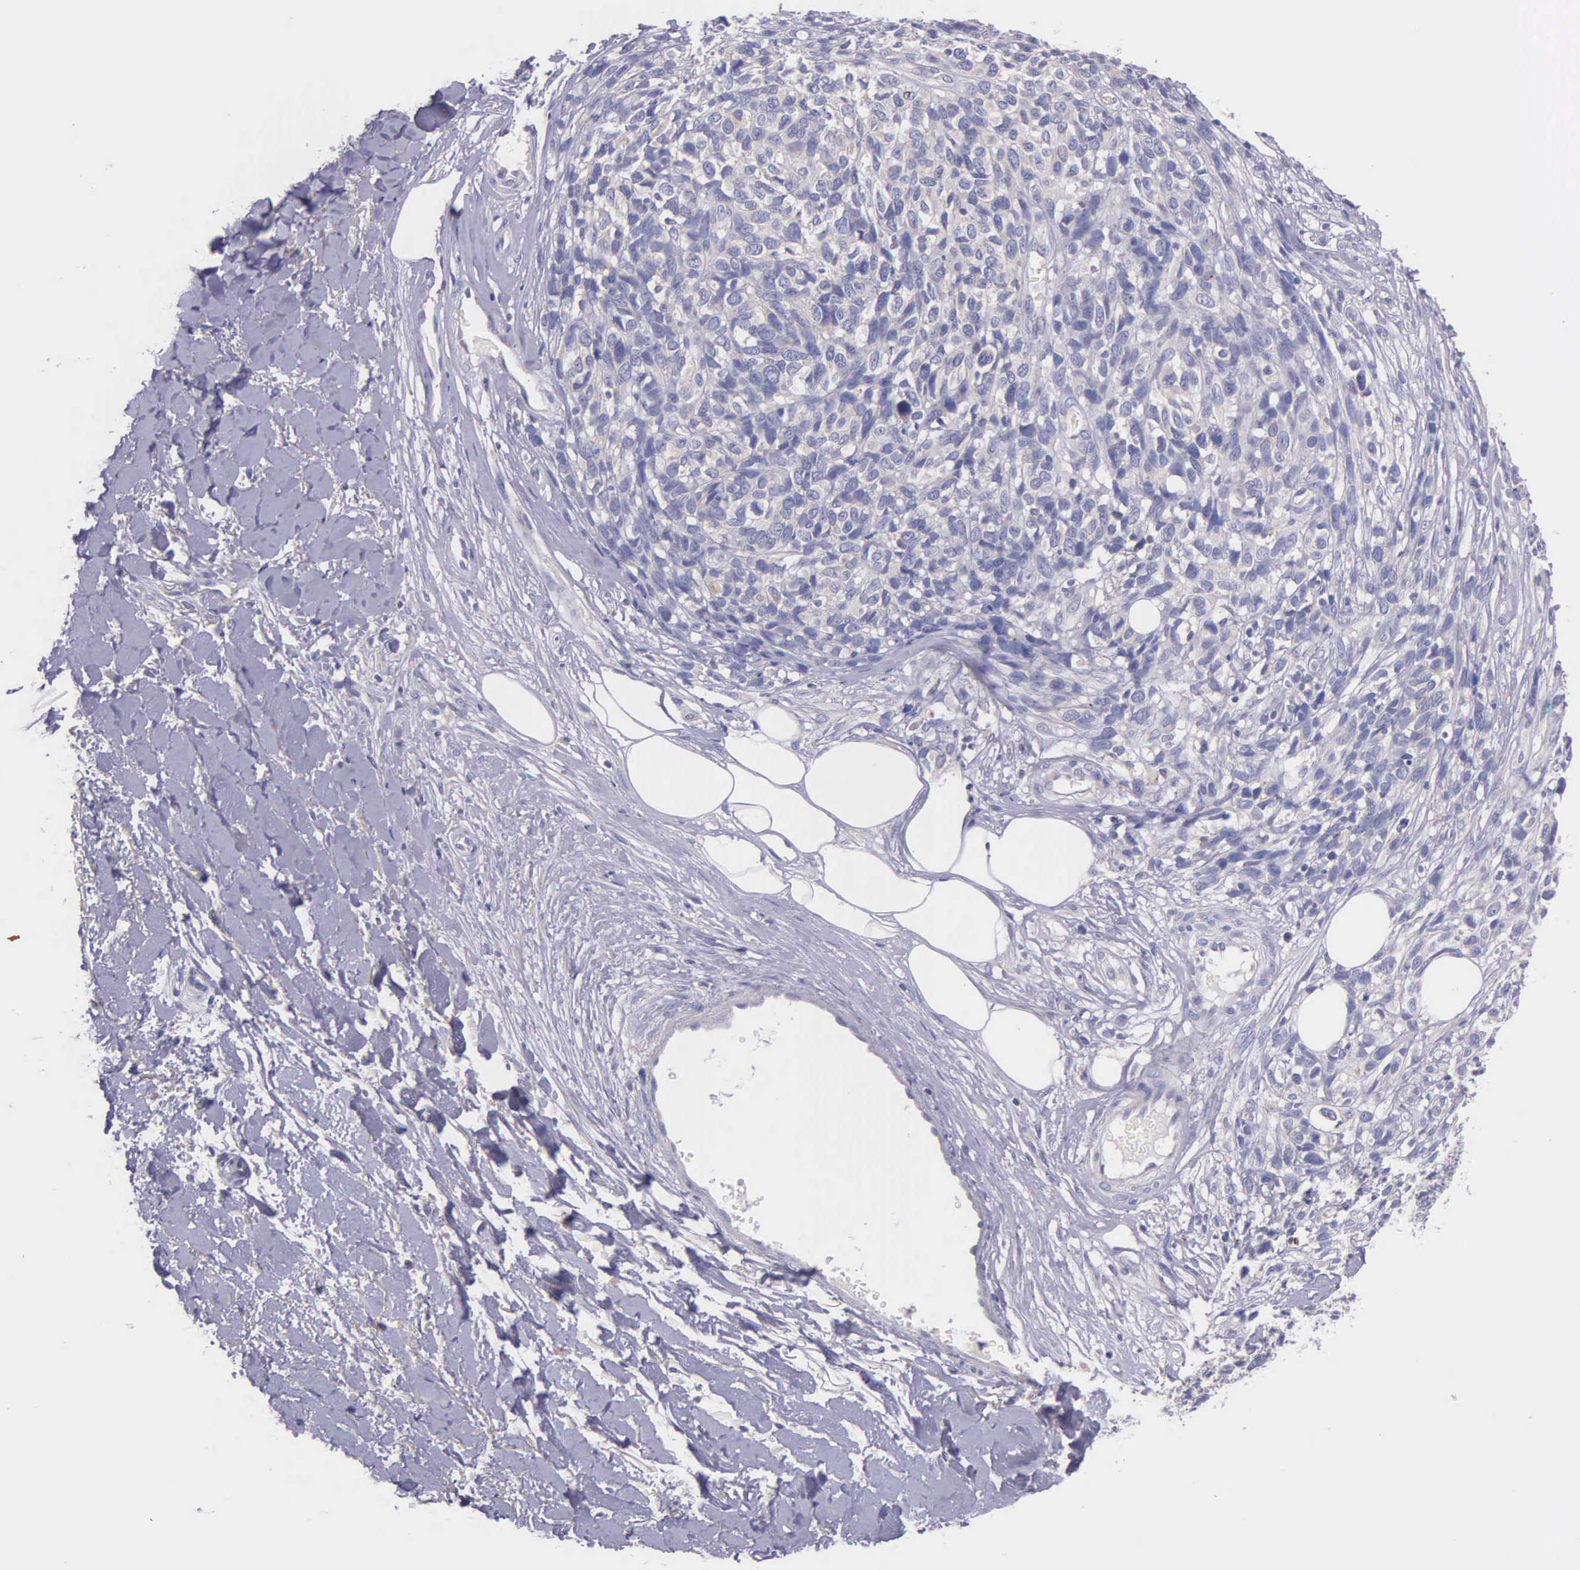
{"staining": {"intensity": "negative", "quantity": "none", "location": "none"}, "tissue": "melanoma", "cell_type": "Tumor cells", "image_type": "cancer", "snomed": [{"axis": "morphology", "description": "Malignant melanoma, NOS"}, {"axis": "topography", "description": "Skin"}], "caption": "This is an immunohistochemistry (IHC) image of melanoma. There is no positivity in tumor cells.", "gene": "MIA2", "patient": {"sex": "female", "age": 85}}